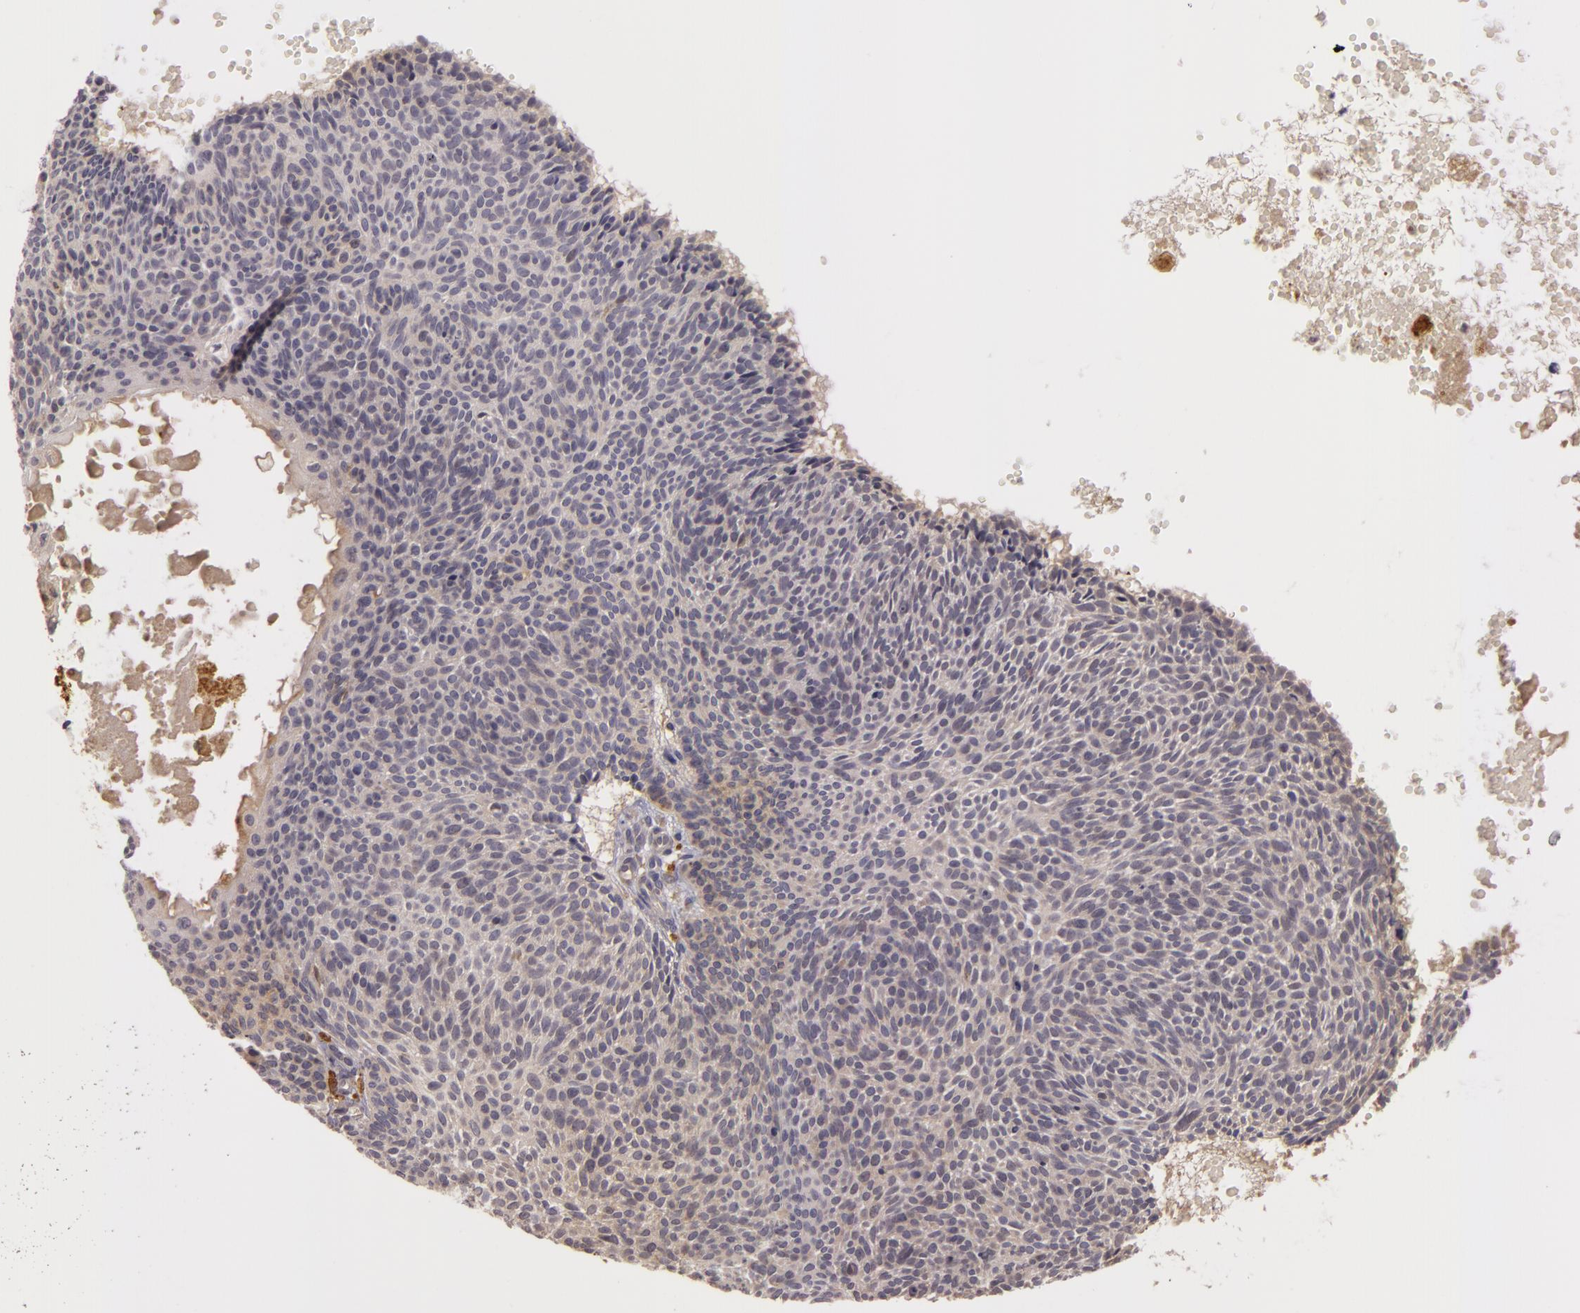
{"staining": {"intensity": "weak", "quantity": ">75%", "location": "cytoplasmic/membranous"}, "tissue": "skin cancer", "cell_type": "Tumor cells", "image_type": "cancer", "snomed": [{"axis": "morphology", "description": "Basal cell carcinoma"}, {"axis": "topography", "description": "Skin"}], "caption": "Immunohistochemistry (DAB (3,3'-diaminobenzidine)) staining of skin basal cell carcinoma demonstrates weak cytoplasmic/membranous protein positivity in approximately >75% of tumor cells. The protein is shown in brown color, while the nuclei are stained blue.", "gene": "PPP1R3F", "patient": {"sex": "male", "age": 84}}